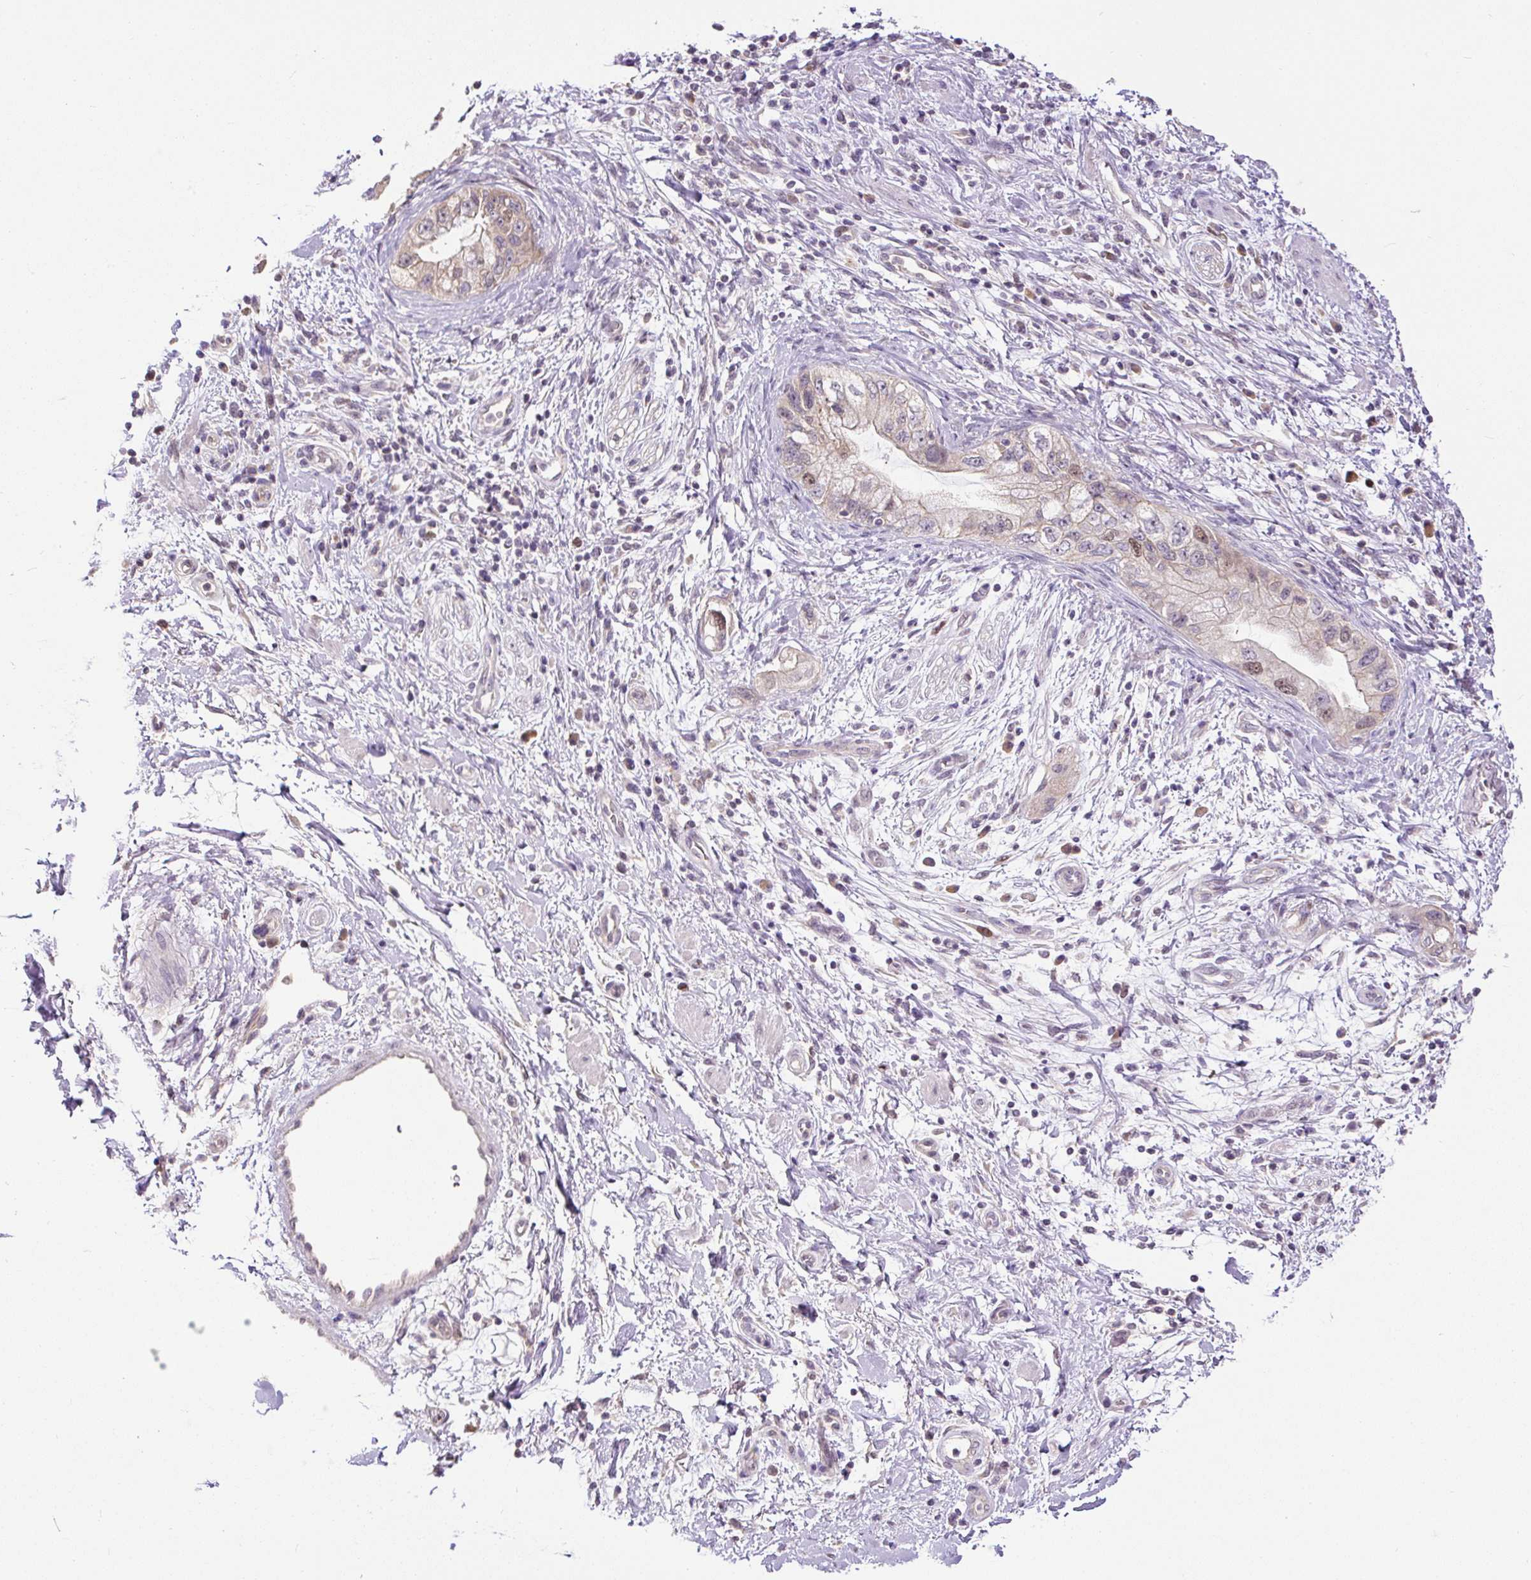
{"staining": {"intensity": "moderate", "quantity": "<25%", "location": "nuclear"}, "tissue": "pancreatic cancer", "cell_type": "Tumor cells", "image_type": "cancer", "snomed": [{"axis": "morphology", "description": "Adenocarcinoma, NOS"}, {"axis": "topography", "description": "Pancreas"}], "caption": "Pancreatic cancer stained with immunohistochemistry shows moderate nuclear staining in about <25% of tumor cells.", "gene": "RACGAP1", "patient": {"sex": "female", "age": 73}}